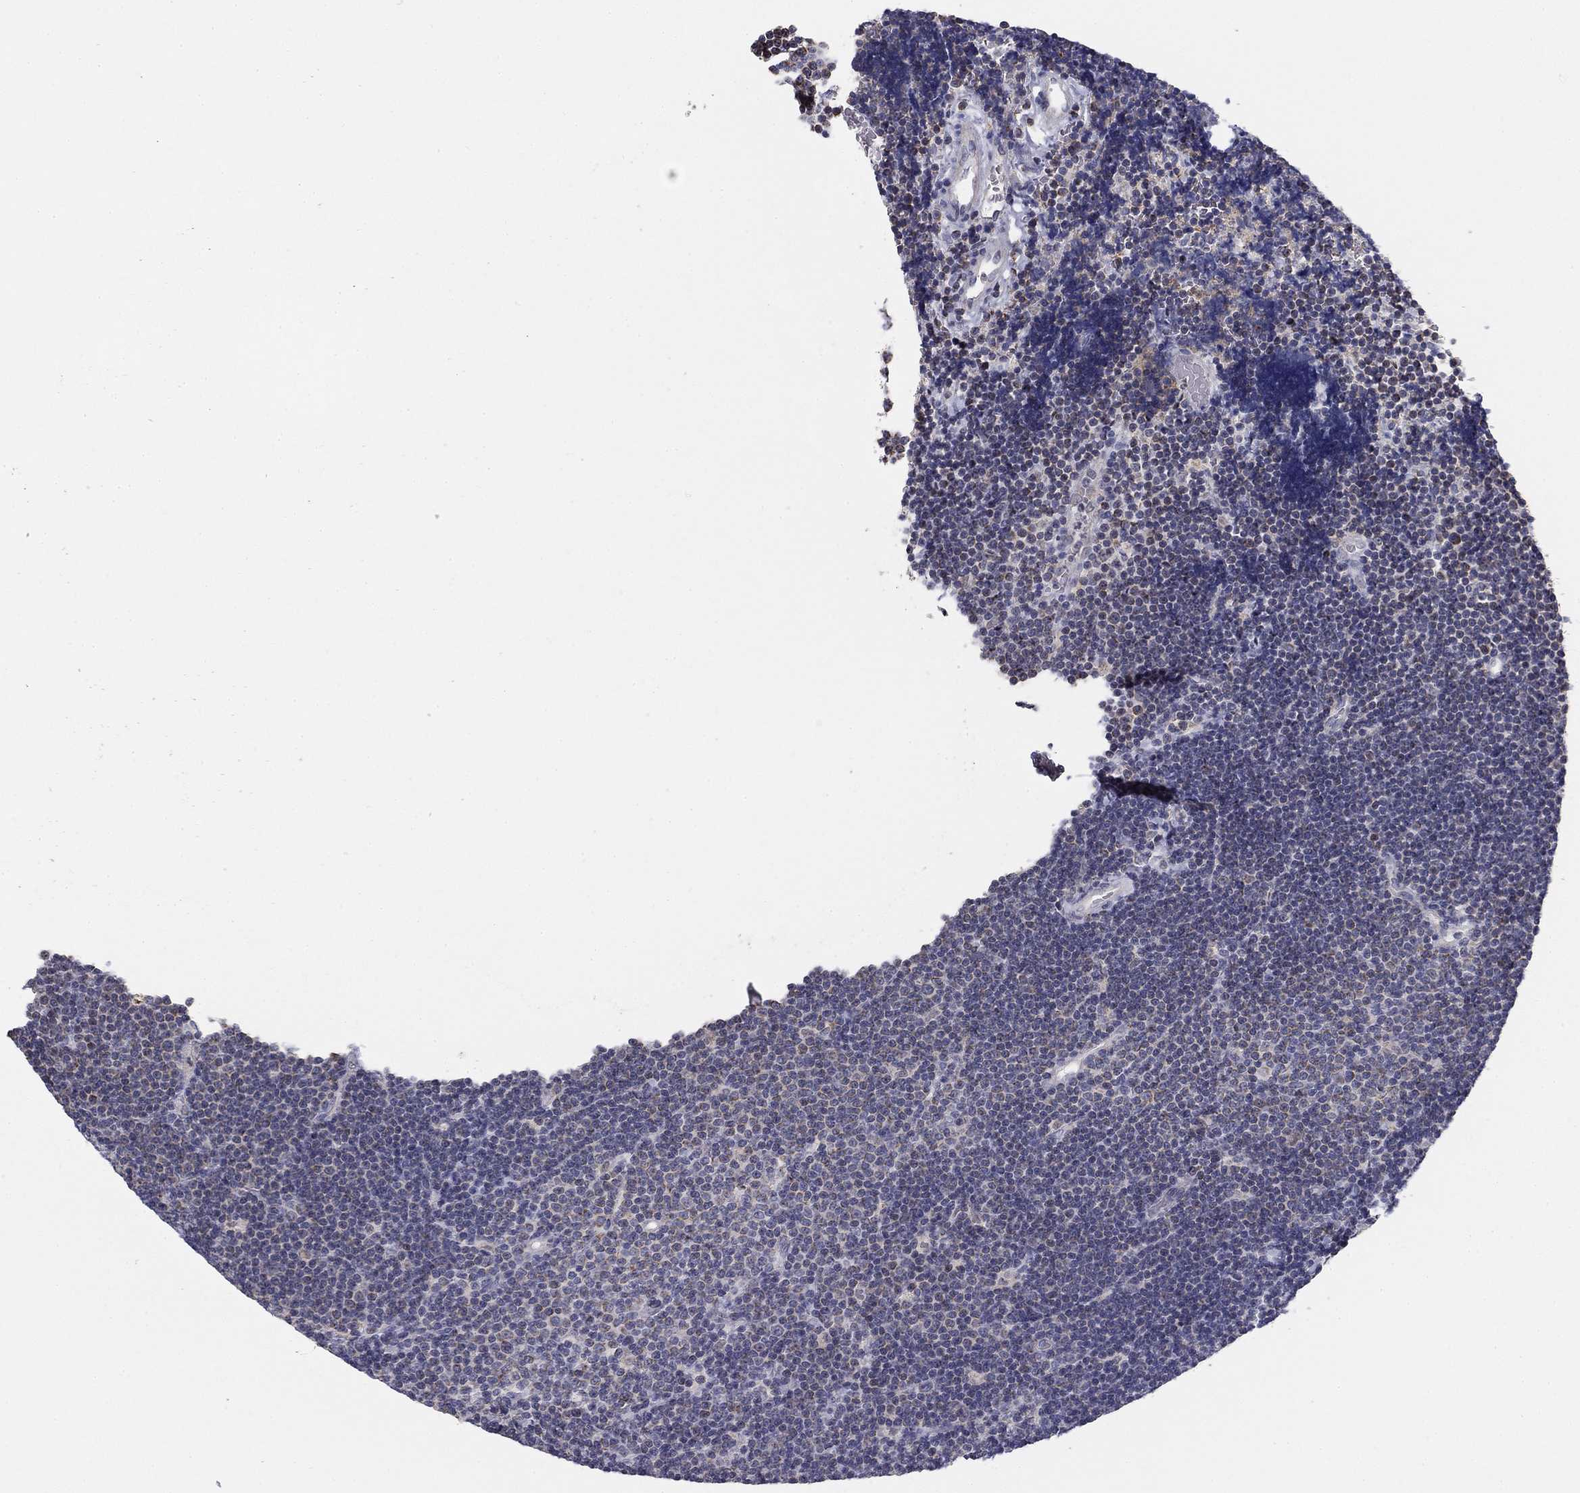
{"staining": {"intensity": "negative", "quantity": "none", "location": "none"}, "tissue": "lymphoma", "cell_type": "Tumor cells", "image_type": "cancer", "snomed": [{"axis": "morphology", "description": "Malignant lymphoma, non-Hodgkin's type, Low grade"}, {"axis": "topography", "description": "Brain"}], "caption": "An immunohistochemistry photomicrograph of lymphoma is shown. There is no staining in tumor cells of lymphoma. (Stains: DAB IHC with hematoxylin counter stain, Microscopy: brightfield microscopy at high magnification).", "gene": "SLC2A9", "patient": {"sex": "female", "age": 66}}